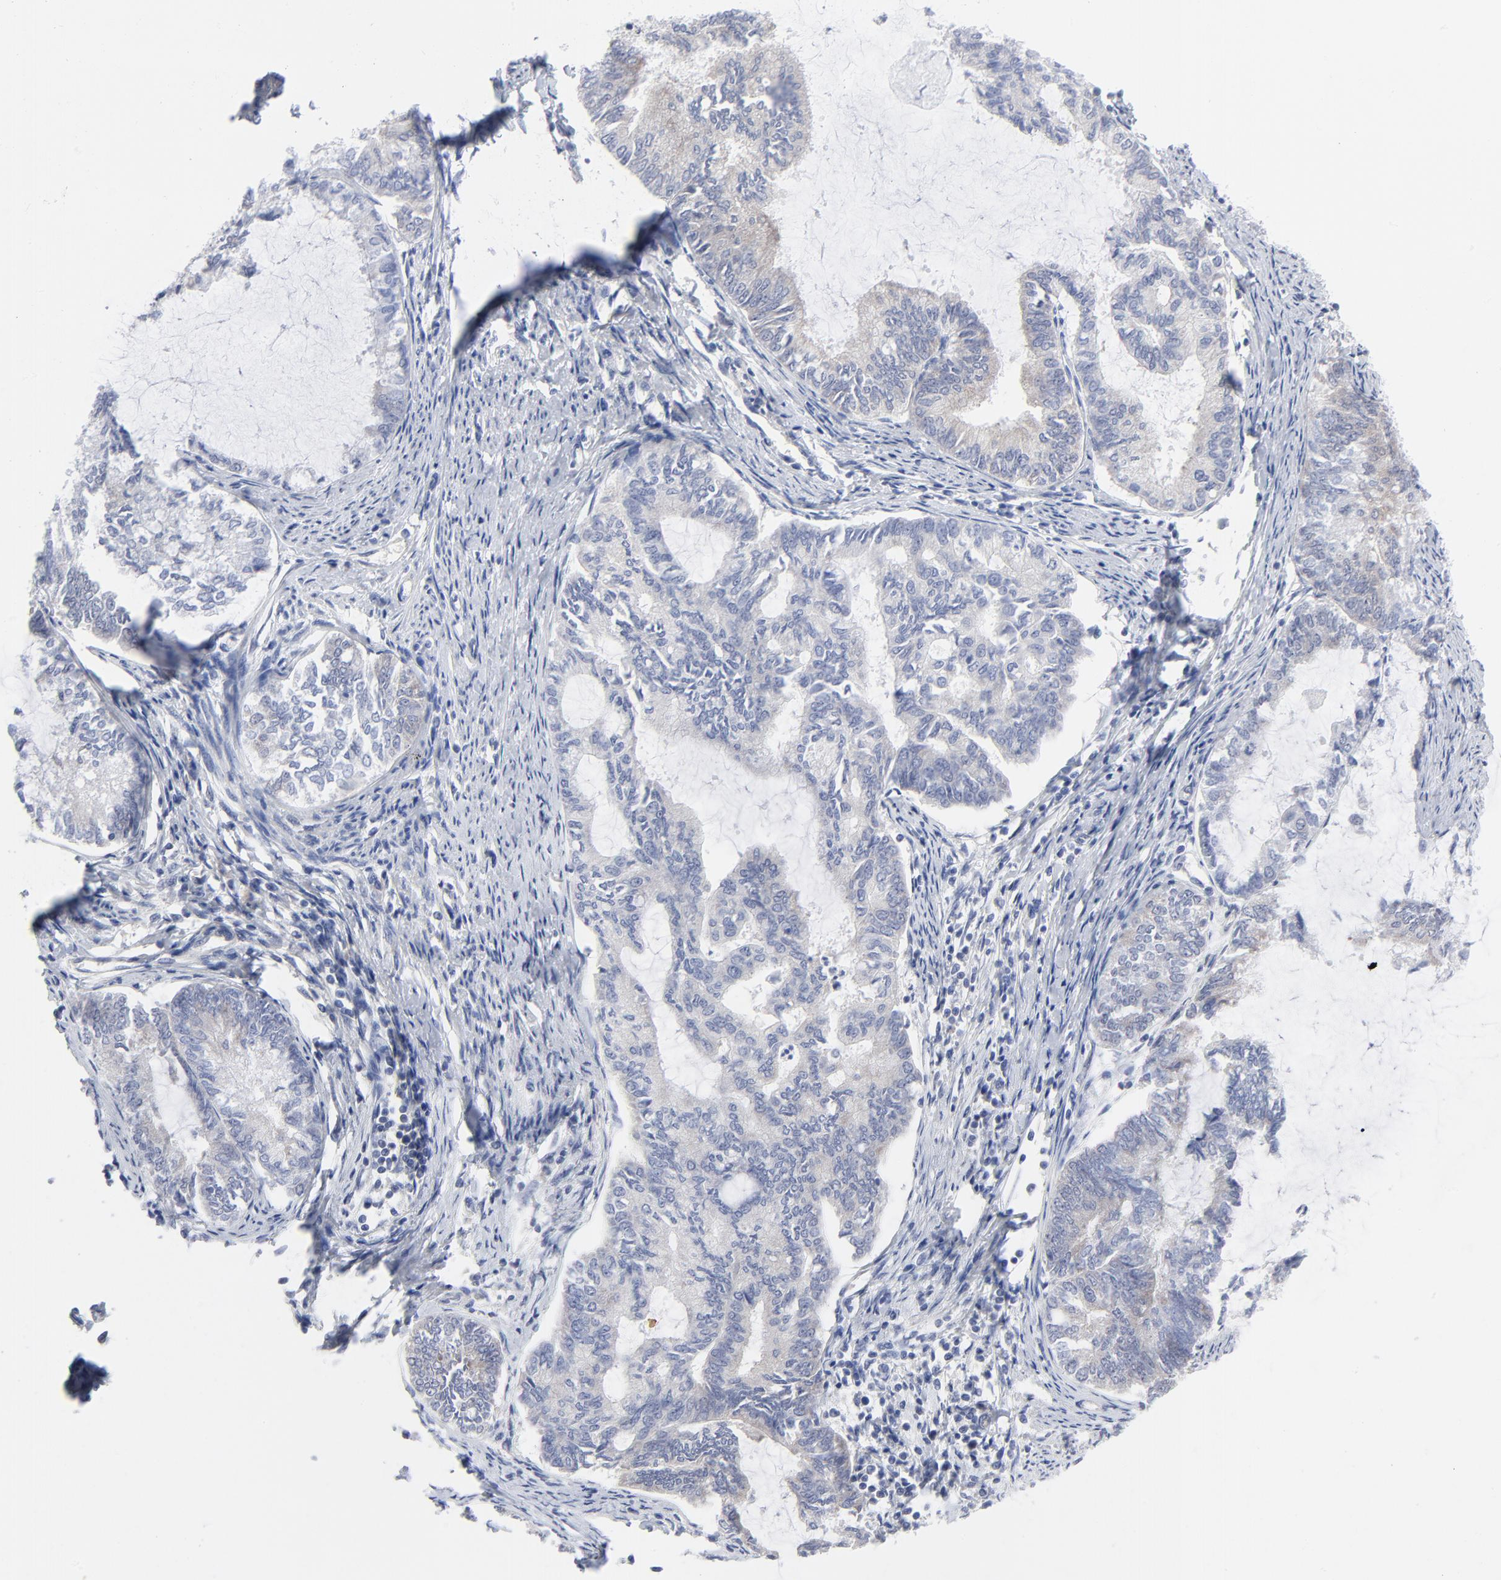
{"staining": {"intensity": "negative", "quantity": "none", "location": "none"}, "tissue": "endometrial cancer", "cell_type": "Tumor cells", "image_type": "cancer", "snomed": [{"axis": "morphology", "description": "Adenocarcinoma, NOS"}, {"axis": "topography", "description": "Endometrium"}], "caption": "This is an IHC micrograph of human endometrial cancer (adenocarcinoma). There is no staining in tumor cells.", "gene": "RPS6KB1", "patient": {"sex": "female", "age": 86}}